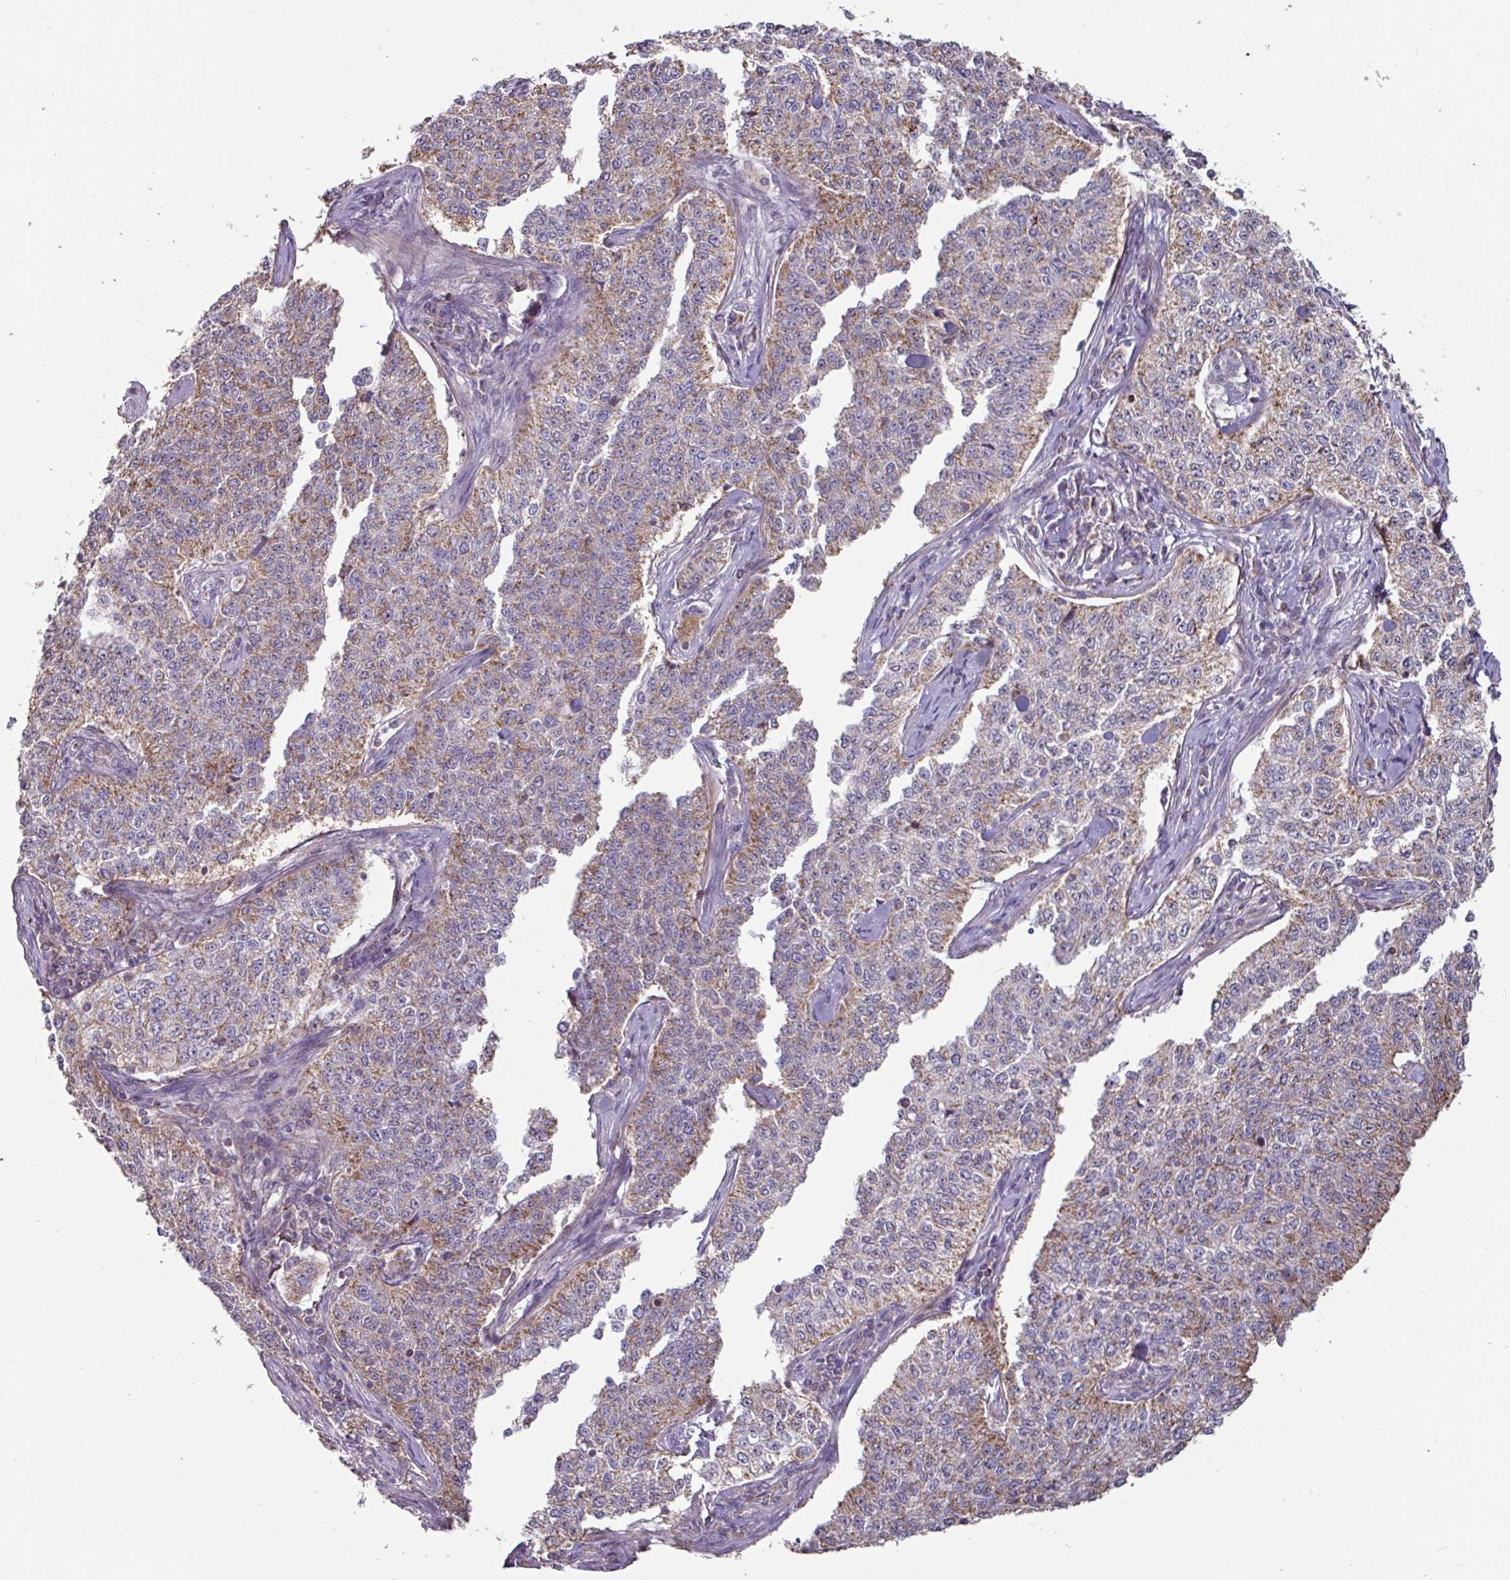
{"staining": {"intensity": "moderate", "quantity": "<25%", "location": "cytoplasmic/membranous"}, "tissue": "cervical cancer", "cell_type": "Tumor cells", "image_type": "cancer", "snomed": [{"axis": "morphology", "description": "Squamous cell carcinoma, NOS"}, {"axis": "topography", "description": "Cervix"}], "caption": "Cervical cancer (squamous cell carcinoma) stained for a protein (brown) displays moderate cytoplasmic/membranous positive expression in about <25% of tumor cells.", "gene": "OR2D3", "patient": {"sex": "female", "age": 35}}